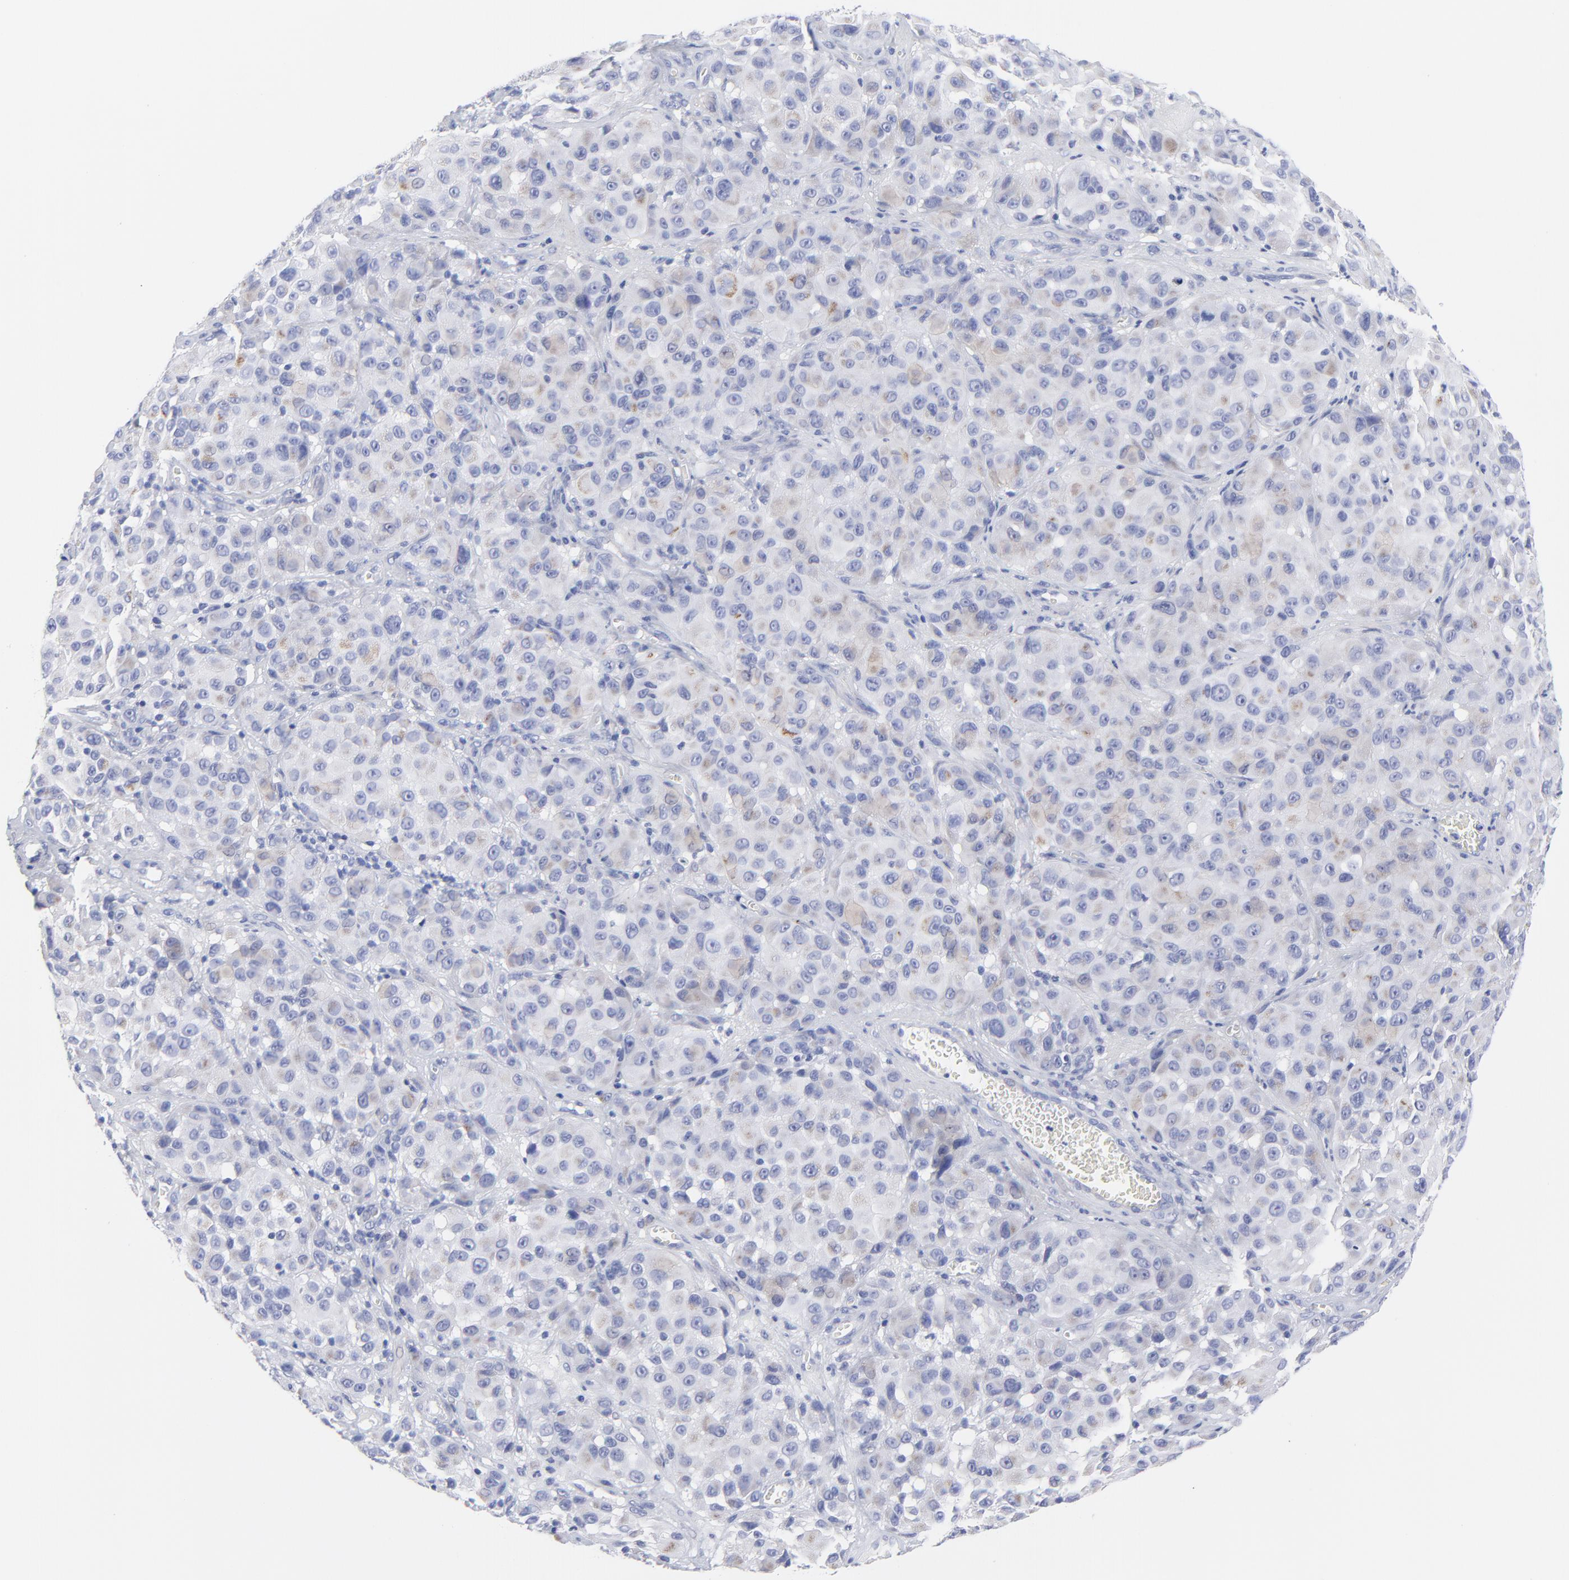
{"staining": {"intensity": "negative", "quantity": "none", "location": "none"}, "tissue": "melanoma", "cell_type": "Tumor cells", "image_type": "cancer", "snomed": [{"axis": "morphology", "description": "Malignant melanoma, NOS"}, {"axis": "topography", "description": "Skin"}], "caption": "Malignant melanoma stained for a protein using immunohistochemistry (IHC) shows no staining tumor cells.", "gene": "DUSP9", "patient": {"sex": "female", "age": 21}}